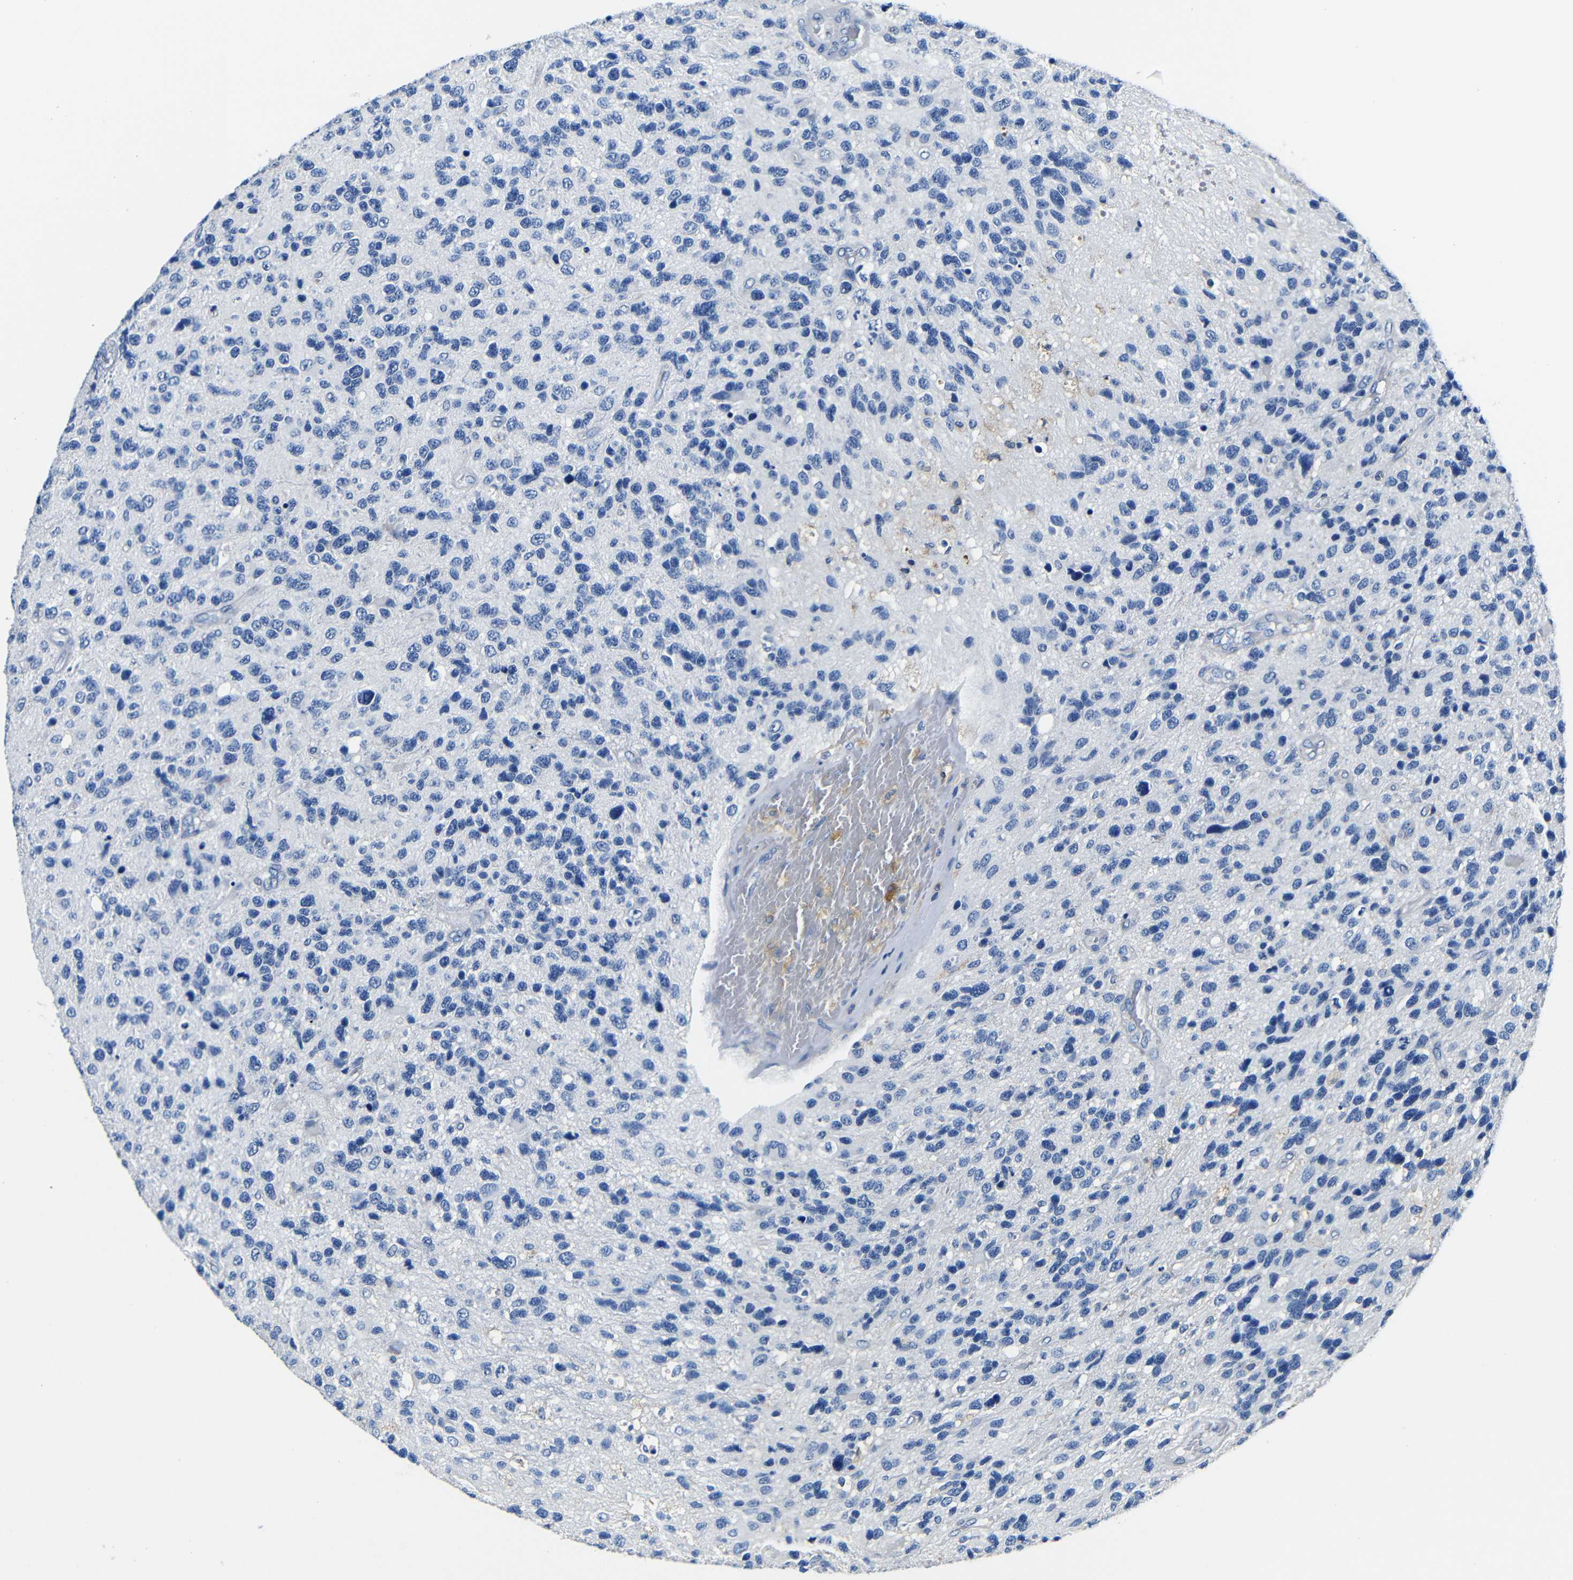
{"staining": {"intensity": "negative", "quantity": "none", "location": "none"}, "tissue": "glioma", "cell_type": "Tumor cells", "image_type": "cancer", "snomed": [{"axis": "morphology", "description": "Glioma, malignant, High grade"}, {"axis": "topography", "description": "Brain"}], "caption": "The immunohistochemistry (IHC) micrograph has no significant positivity in tumor cells of malignant high-grade glioma tissue.", "gene": "TNFAIP1", "patient": {"sex": "female", "age": 58}}